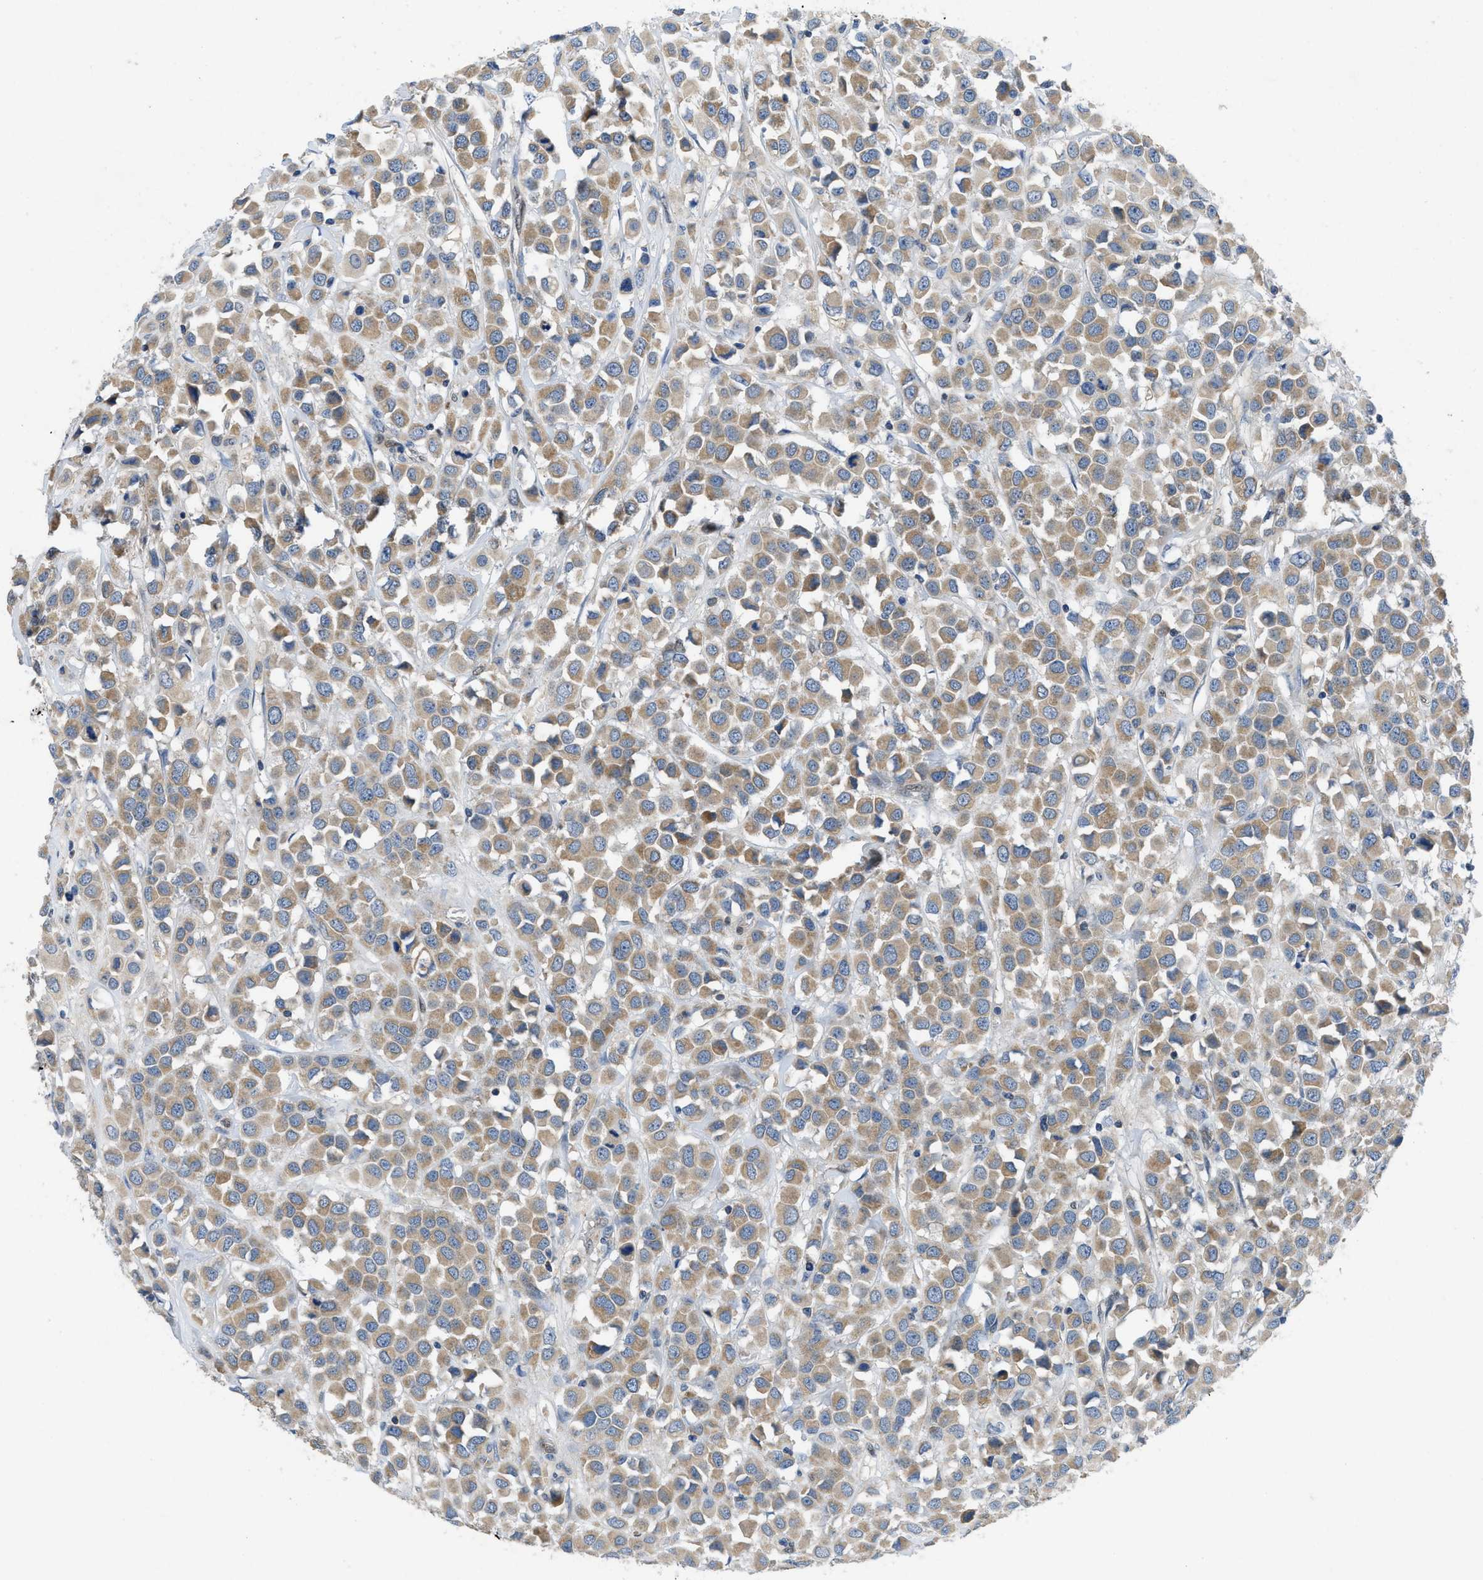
{"staining": {"intensity": "weak", "quantity": ">75%", "location": "cytoplasmic/membranous"}, "tissue": "breast cancer", "cell_type": "Tumor cells", "image_type": "cancer", "snomed": [{"axis": "morphology", "description": "Duct carcinoma"}, {"axis": "topography", "description": "Breast"}], "caption": "An image showing weak cytoplasmic/membranous positivity in approximately >75% of tumor cells in breast cancer (invasive ductal carcinoma), as visualized by brown immunohistochemical staining.", "gene": "PNKD", "patient": {"sex": "female", "age": 61}}